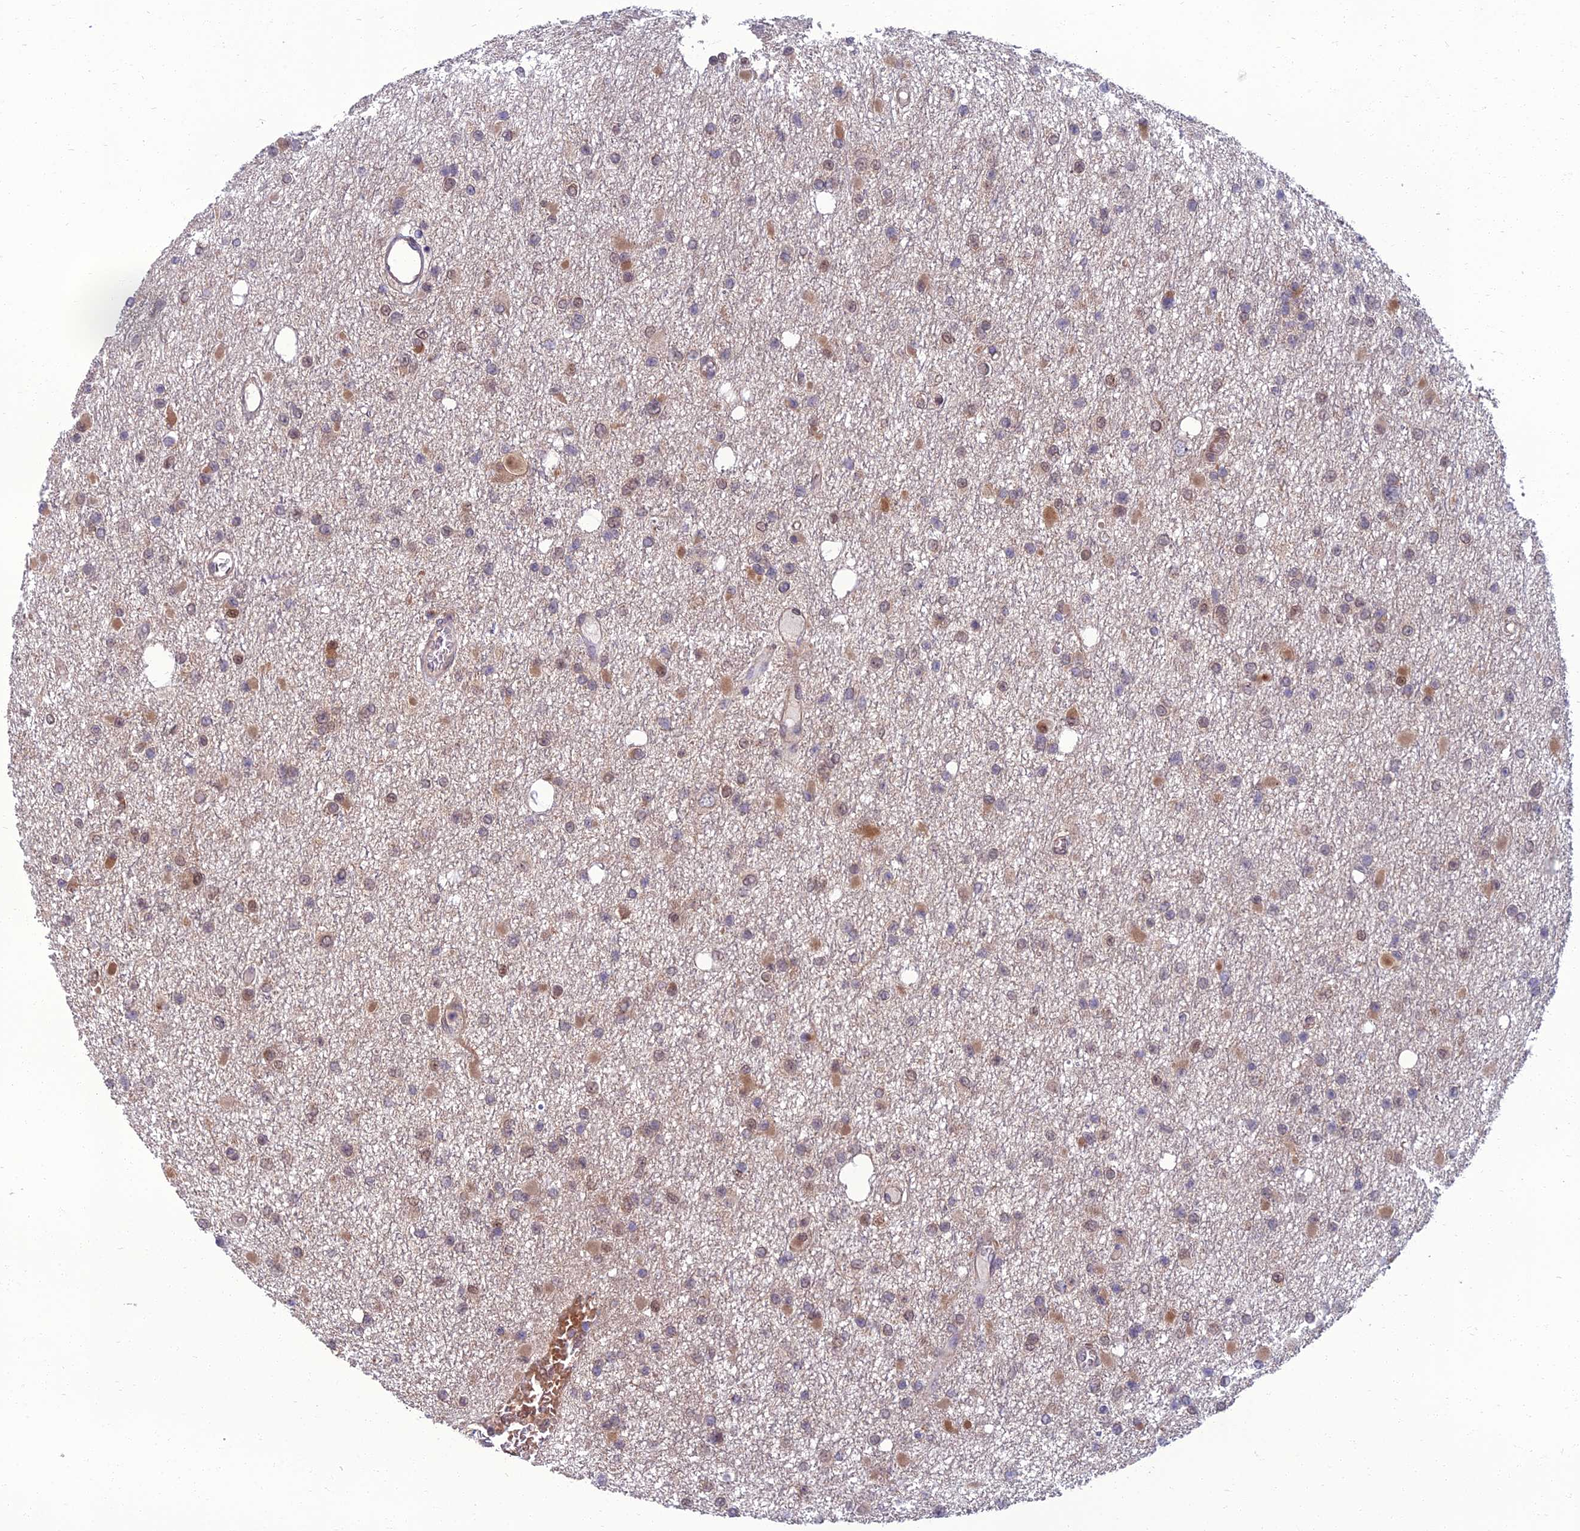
{"staining": {"intensity": "moderate", "quantity": "<25%", "location": "cytoplasmic/membranous,nuclear"}, "tissue": "glioma", "cell_type": "Tumor cells", "image_type": "cancer", "snomed": [{"axis": "morphology", "description": "Glioma, malignant, Low grade"}, {"axis": "topography", "description": "Brain"}], "caption": "The immunohistochemical stain labels moderate cytoplasmic/membranous and nuclear positivity in tumor cells of malignant glioma (low-grade) tissue.", "gene": "NR4A3", "patient": {"sex": "female", "age": 22}}